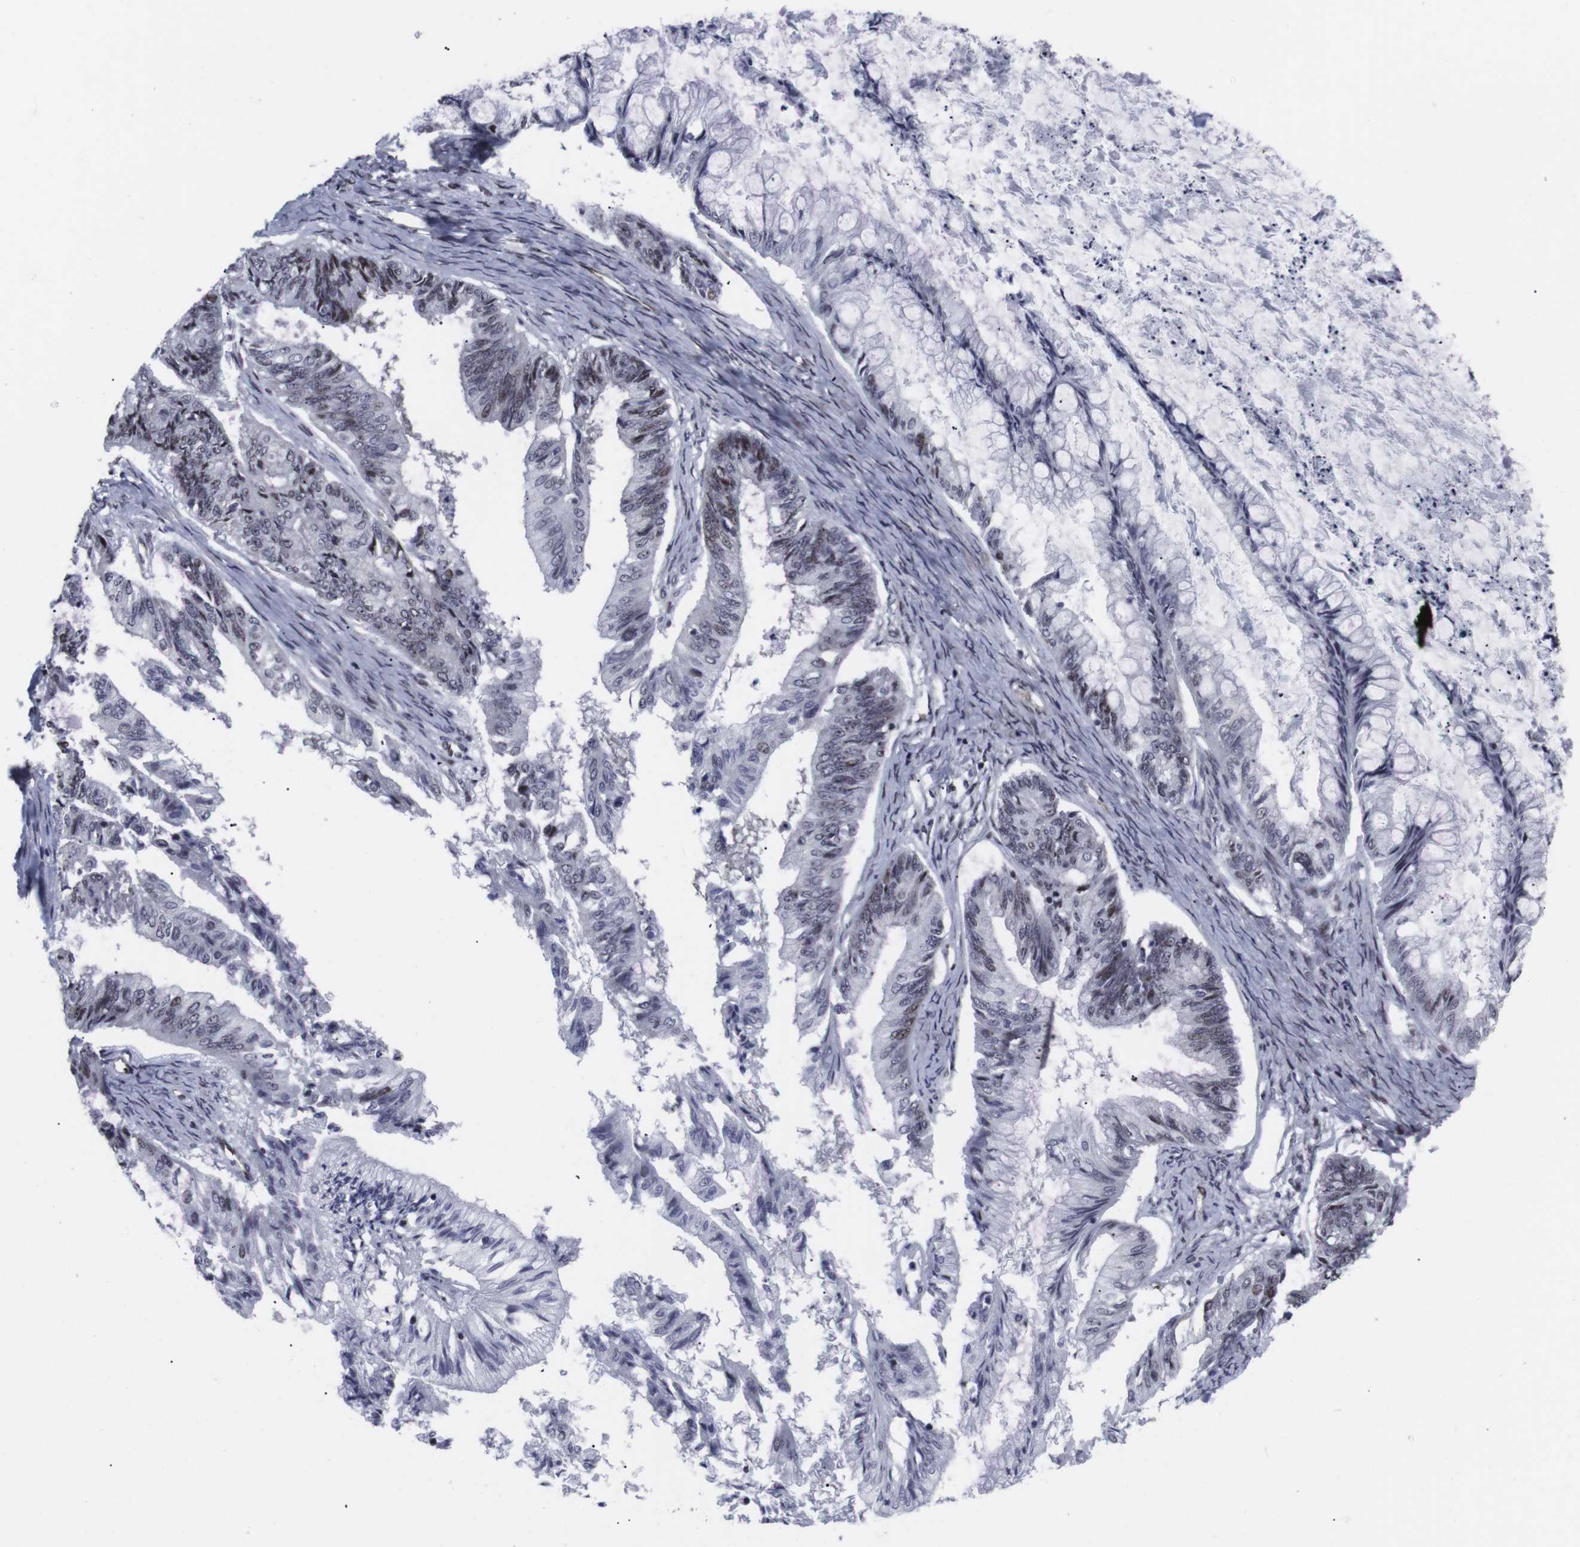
{"staining": {"intensity": "moderate", "quantity": "25%-75%", "location": "nuclear"}, "tissue": "ovarian cancer", "cell_type": "Tumor cells", "image_type": "cancer", "snomed": [{"axis": "morphology", "description": "Cystadenocarcinoma, mucinous, NOS"}, {"axis": "topography", "description": "Ovary"}], "caption": "Ovarian mucinous cystadenocarcinoma stained with DAB IHC reveals medium levels of moderate nuclear positivity in about 25%-75% of tumor cells.", "gene": "MLH1", "patient": {"sex": "female", "age": 57}}